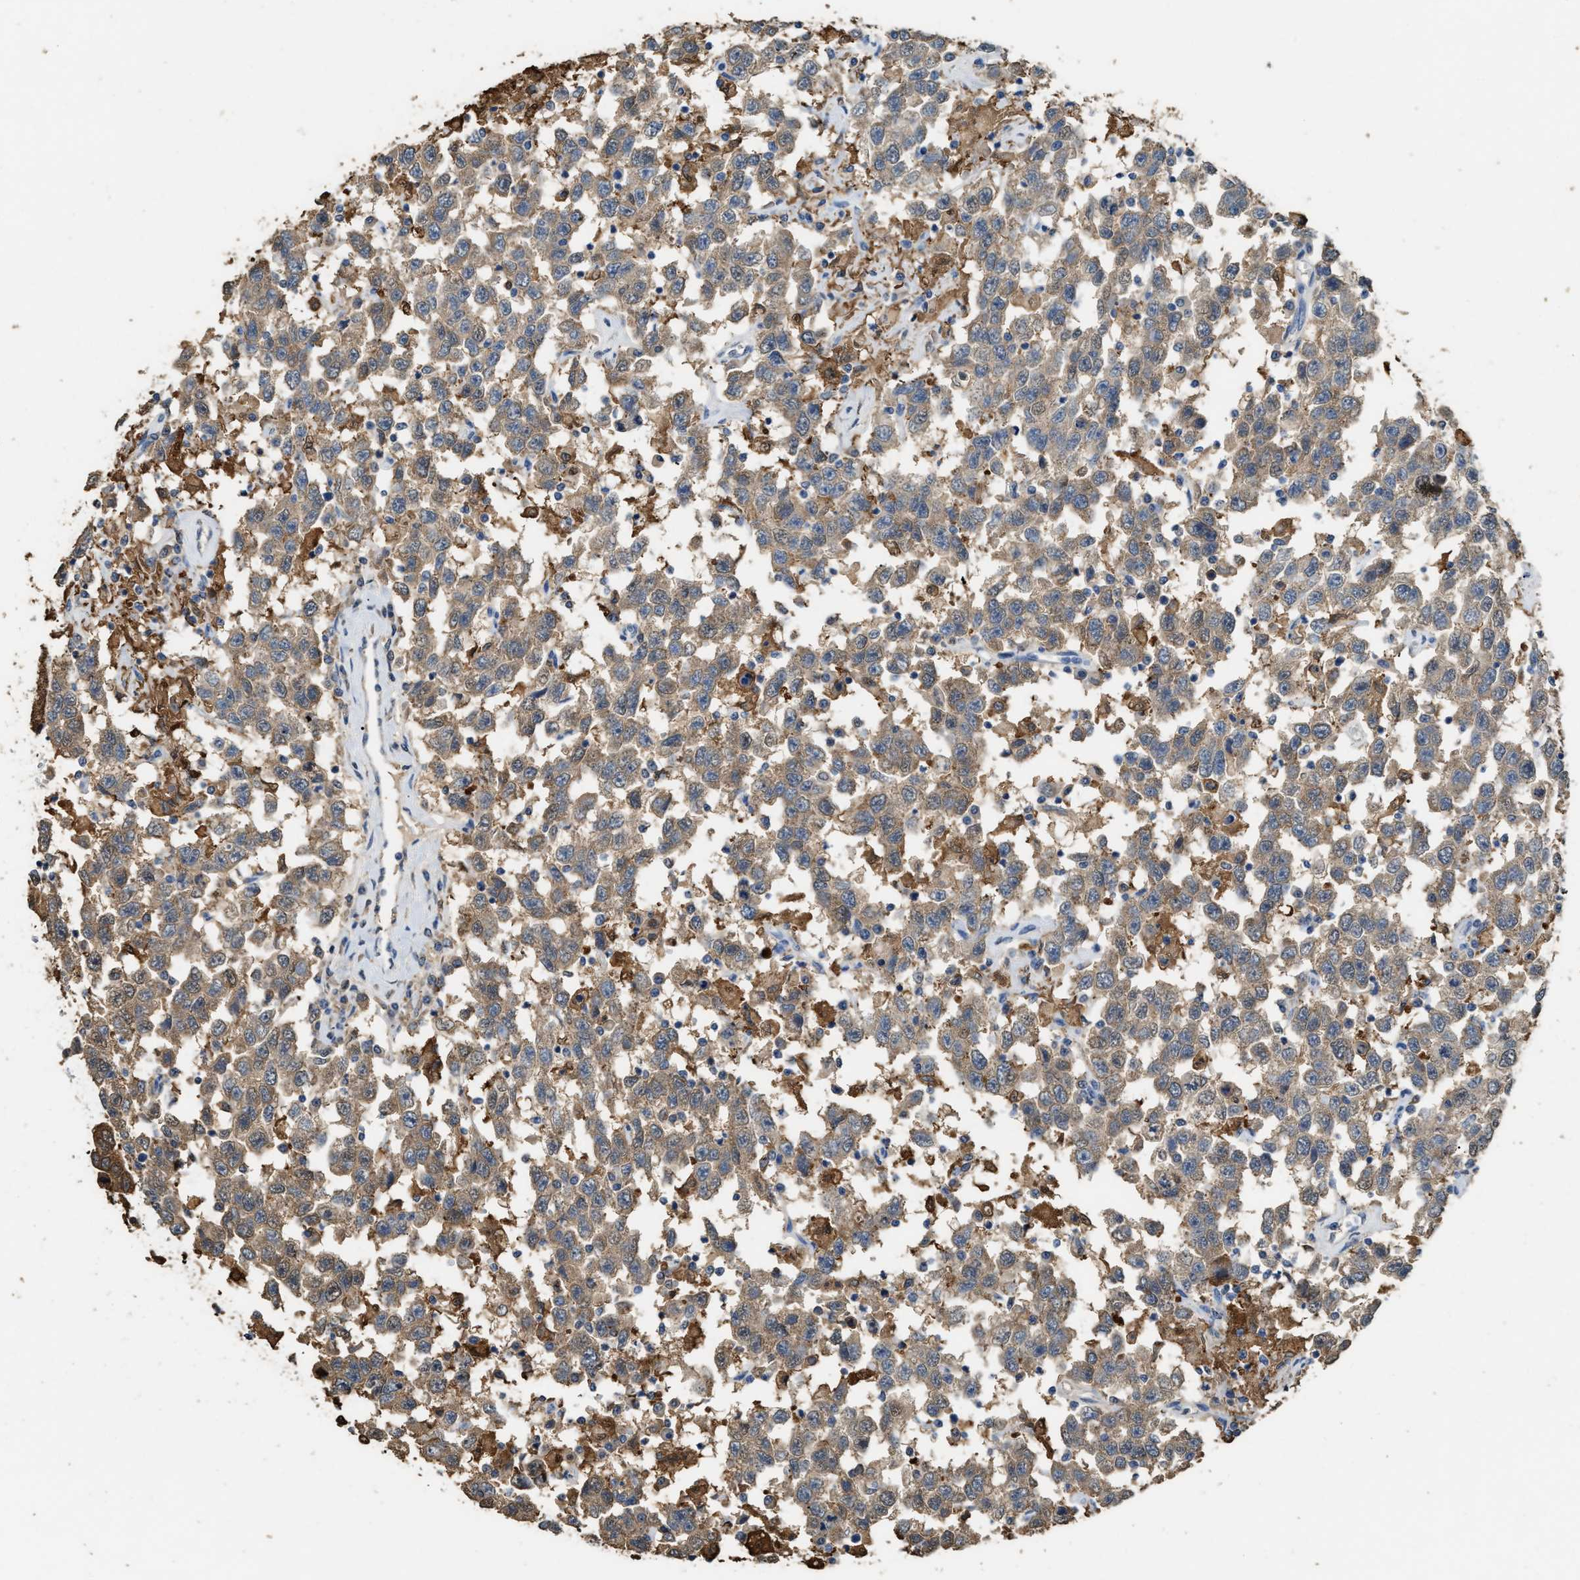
{"staining": {"intensity": "moderate", "quantity": ">75%", "location": "cytoplasmic/membranous"}, "tissue": "testis cancer", "cell_type": "Tumor cells", "image_type": "cancer", "snomed": [{"axis": "morphology", "description": "Seminoma, NOS"}, {"axis": "topography", "description": "Testis"}], "caption": "Immunohistochemistry micrograph of human testis seminoma stained for a protein (brown), which reveals medium levels of moderate cytoplasmic/membranous staining in about >75% of tumor cells.", "gene": "GCN1", "patient": {"sex": "male", "age": 41}}